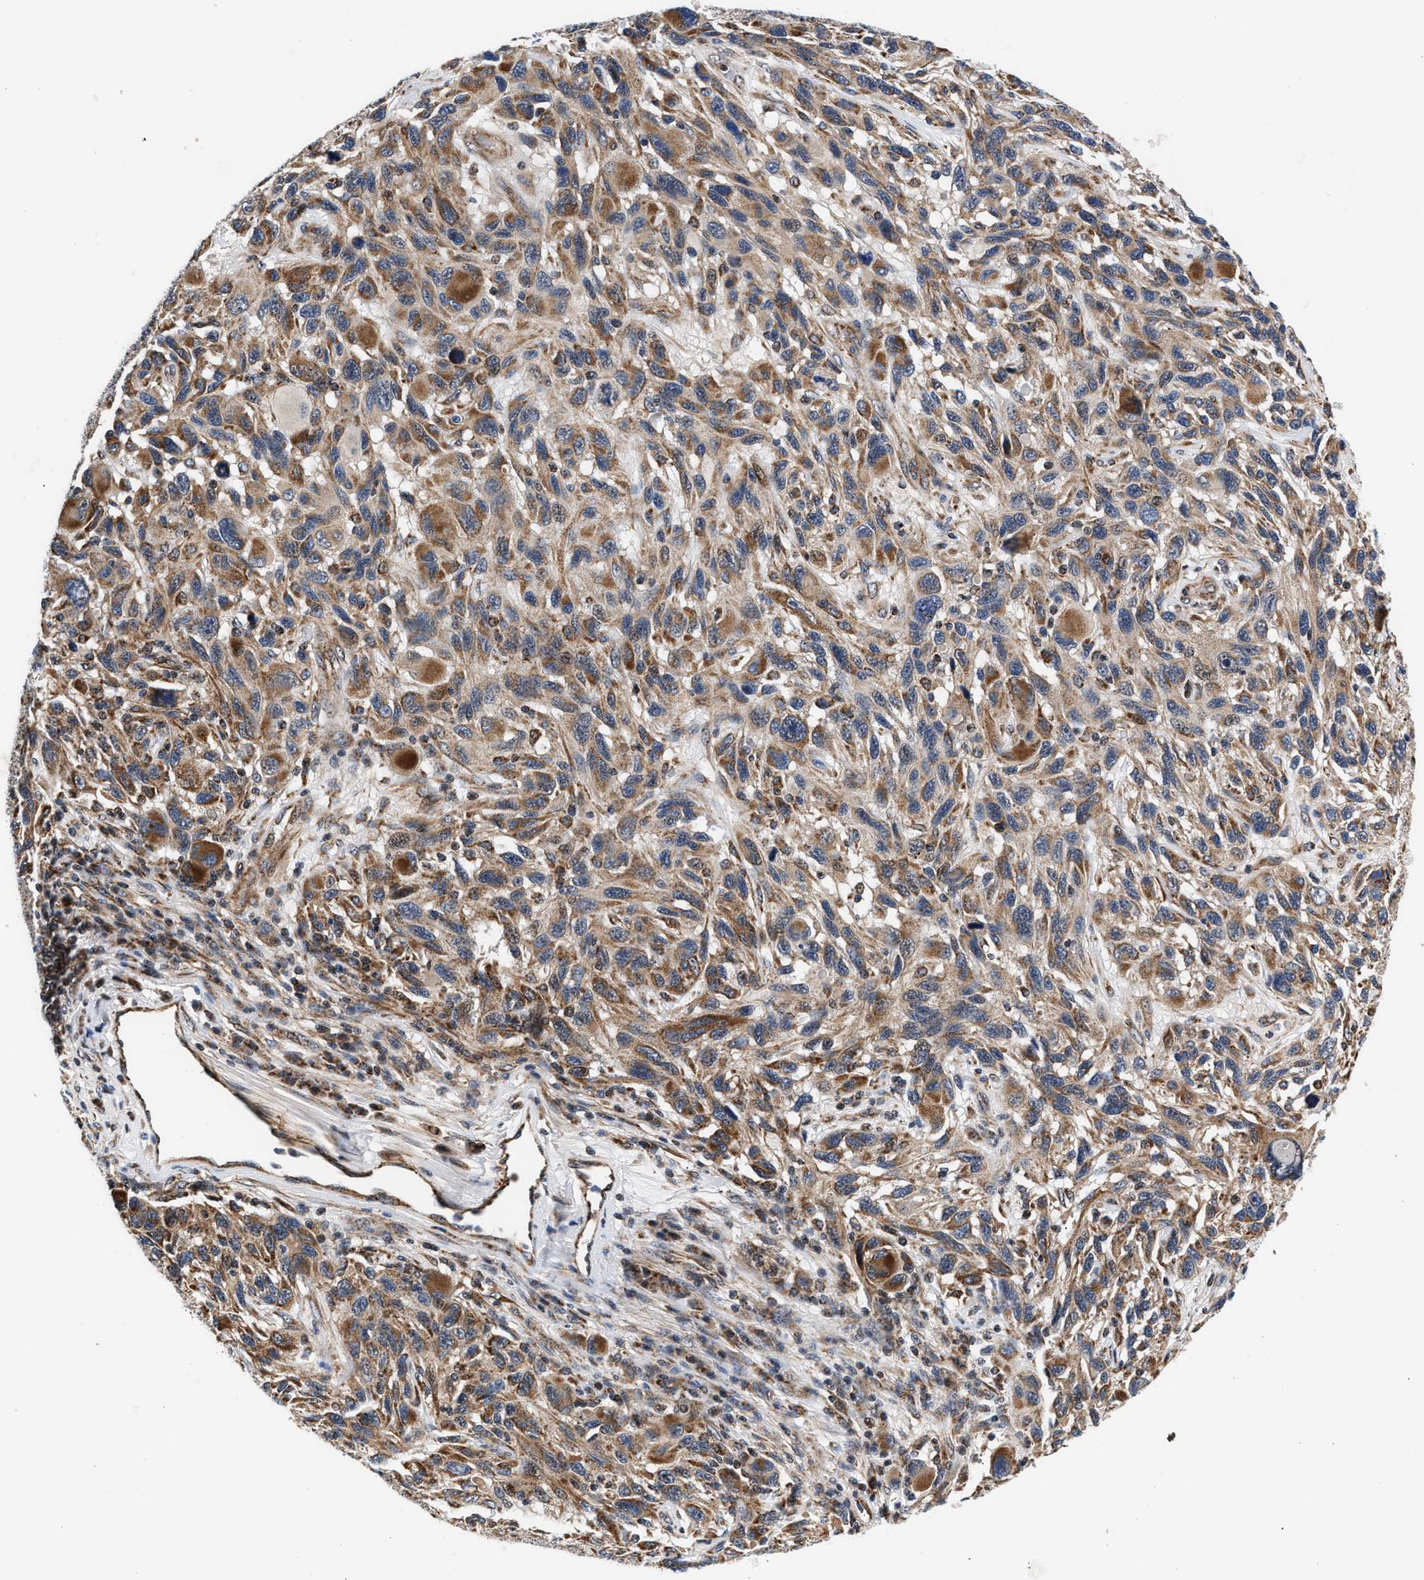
{"staining": {"intensity": "moderate", "quantity": ">75%", "location": "cytoplasmic/membranous"}, "tissue": "melanoma", "cell_type": "Tumor cells", "image_type": "cancer", "snomed": [{"axis": "morphology", "description": "Malignant melanoma, NOS"}, {"axis": "topography", "description": "Skin"}], "caption": "Immunohistochemistry (IHC) (DAB (3,3'-diaminobenzidine)) staining of melanoma exhibits moderate cytoplasmic/membranous protein staining in about >75% of tumor cells.", "gene": "SGK1", "patient": {"sex": "male", "age": 53}}